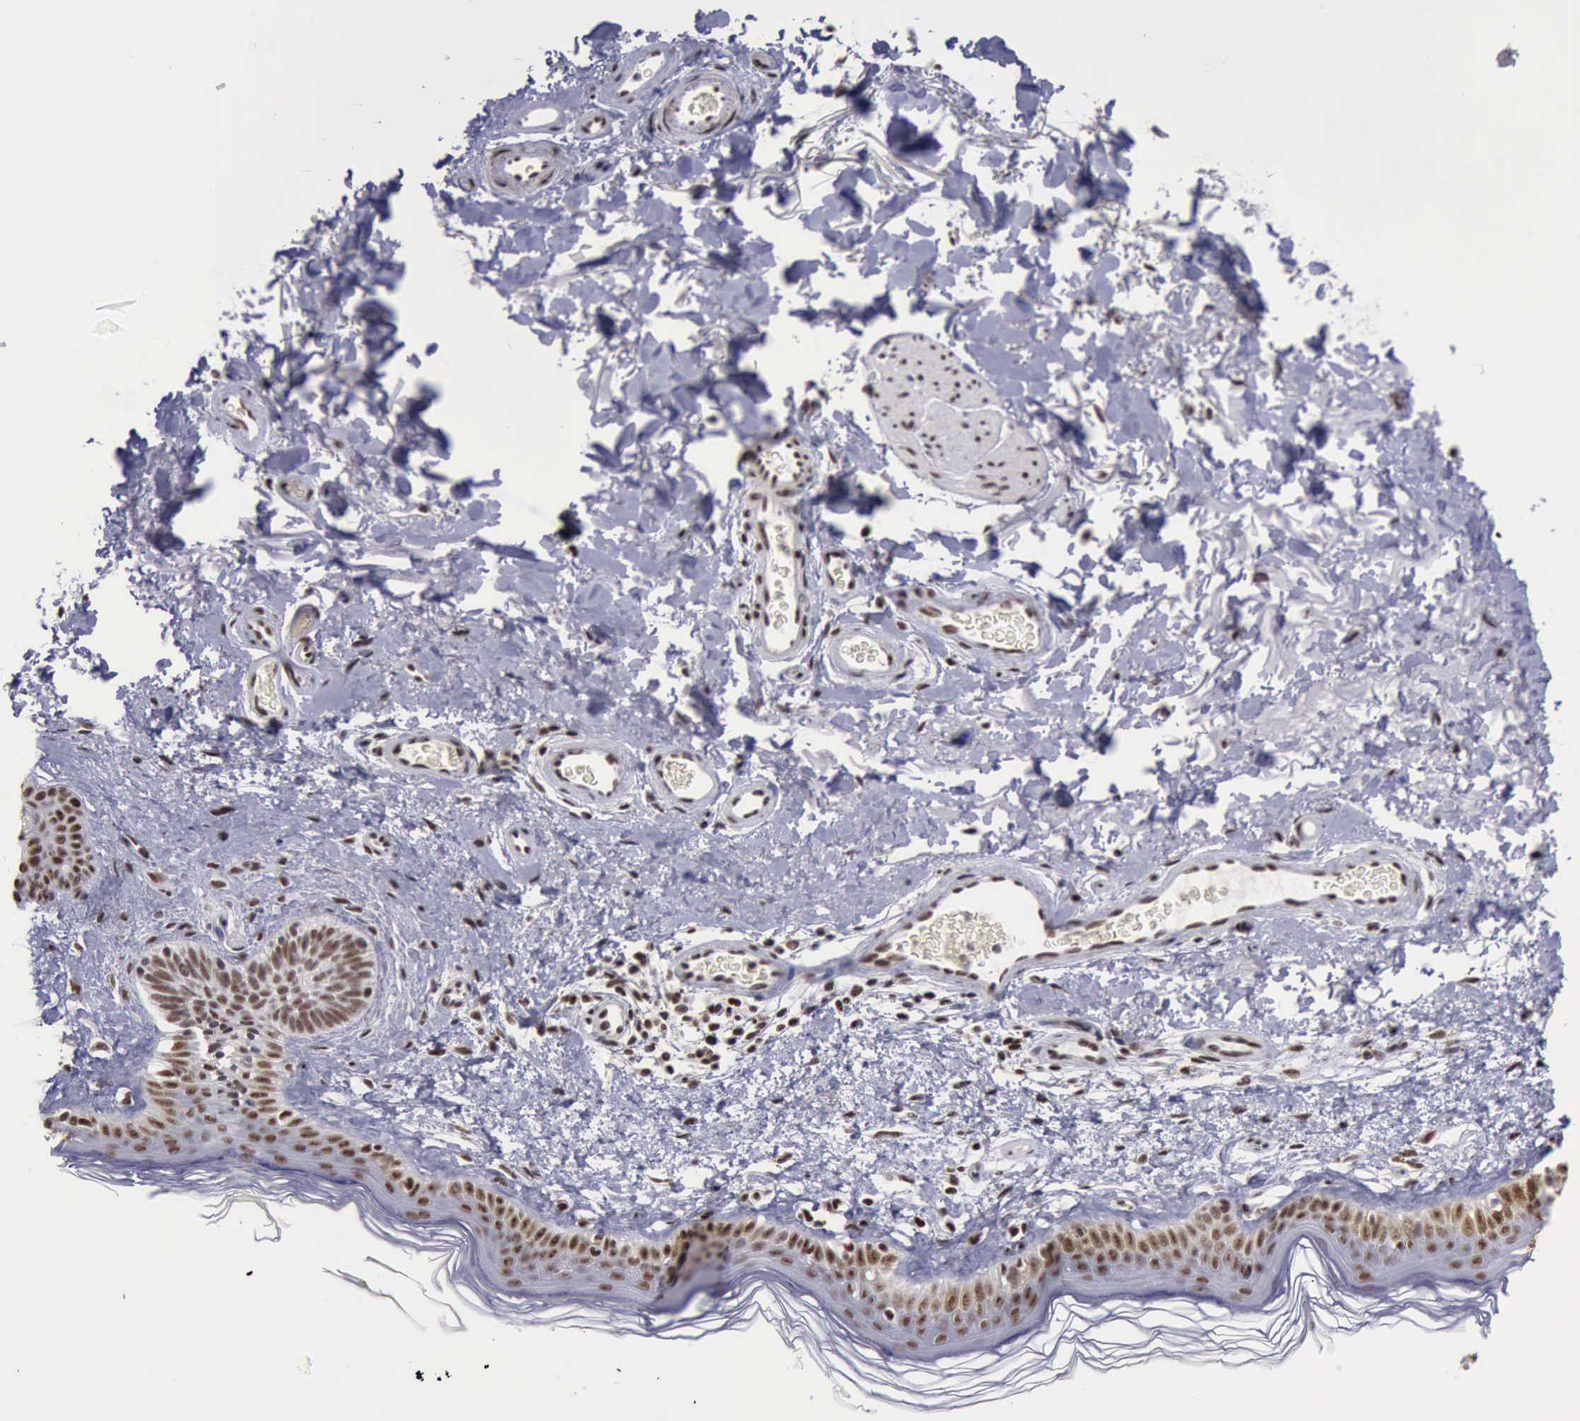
{"staining": {"intensity": "moderate", "quantity": "25%-75%", "location": "nuclear"}, "tissue": "skin", "cell_type": "Fibroblasts", "image_type": "normal", "snomed": [{"axis": "morphology", "description": "Normal tissue, NOS"}, {"axis": "topography", "description": "Skin"}], "caption": "This micrograph reveals immunohistochemistry staining of unremarkable skin, with medium moderate nuclear expression in about 25%-75% of fibroblasts.", "gene": "YY1", "patient": {"sex": "male", "age": 63}}